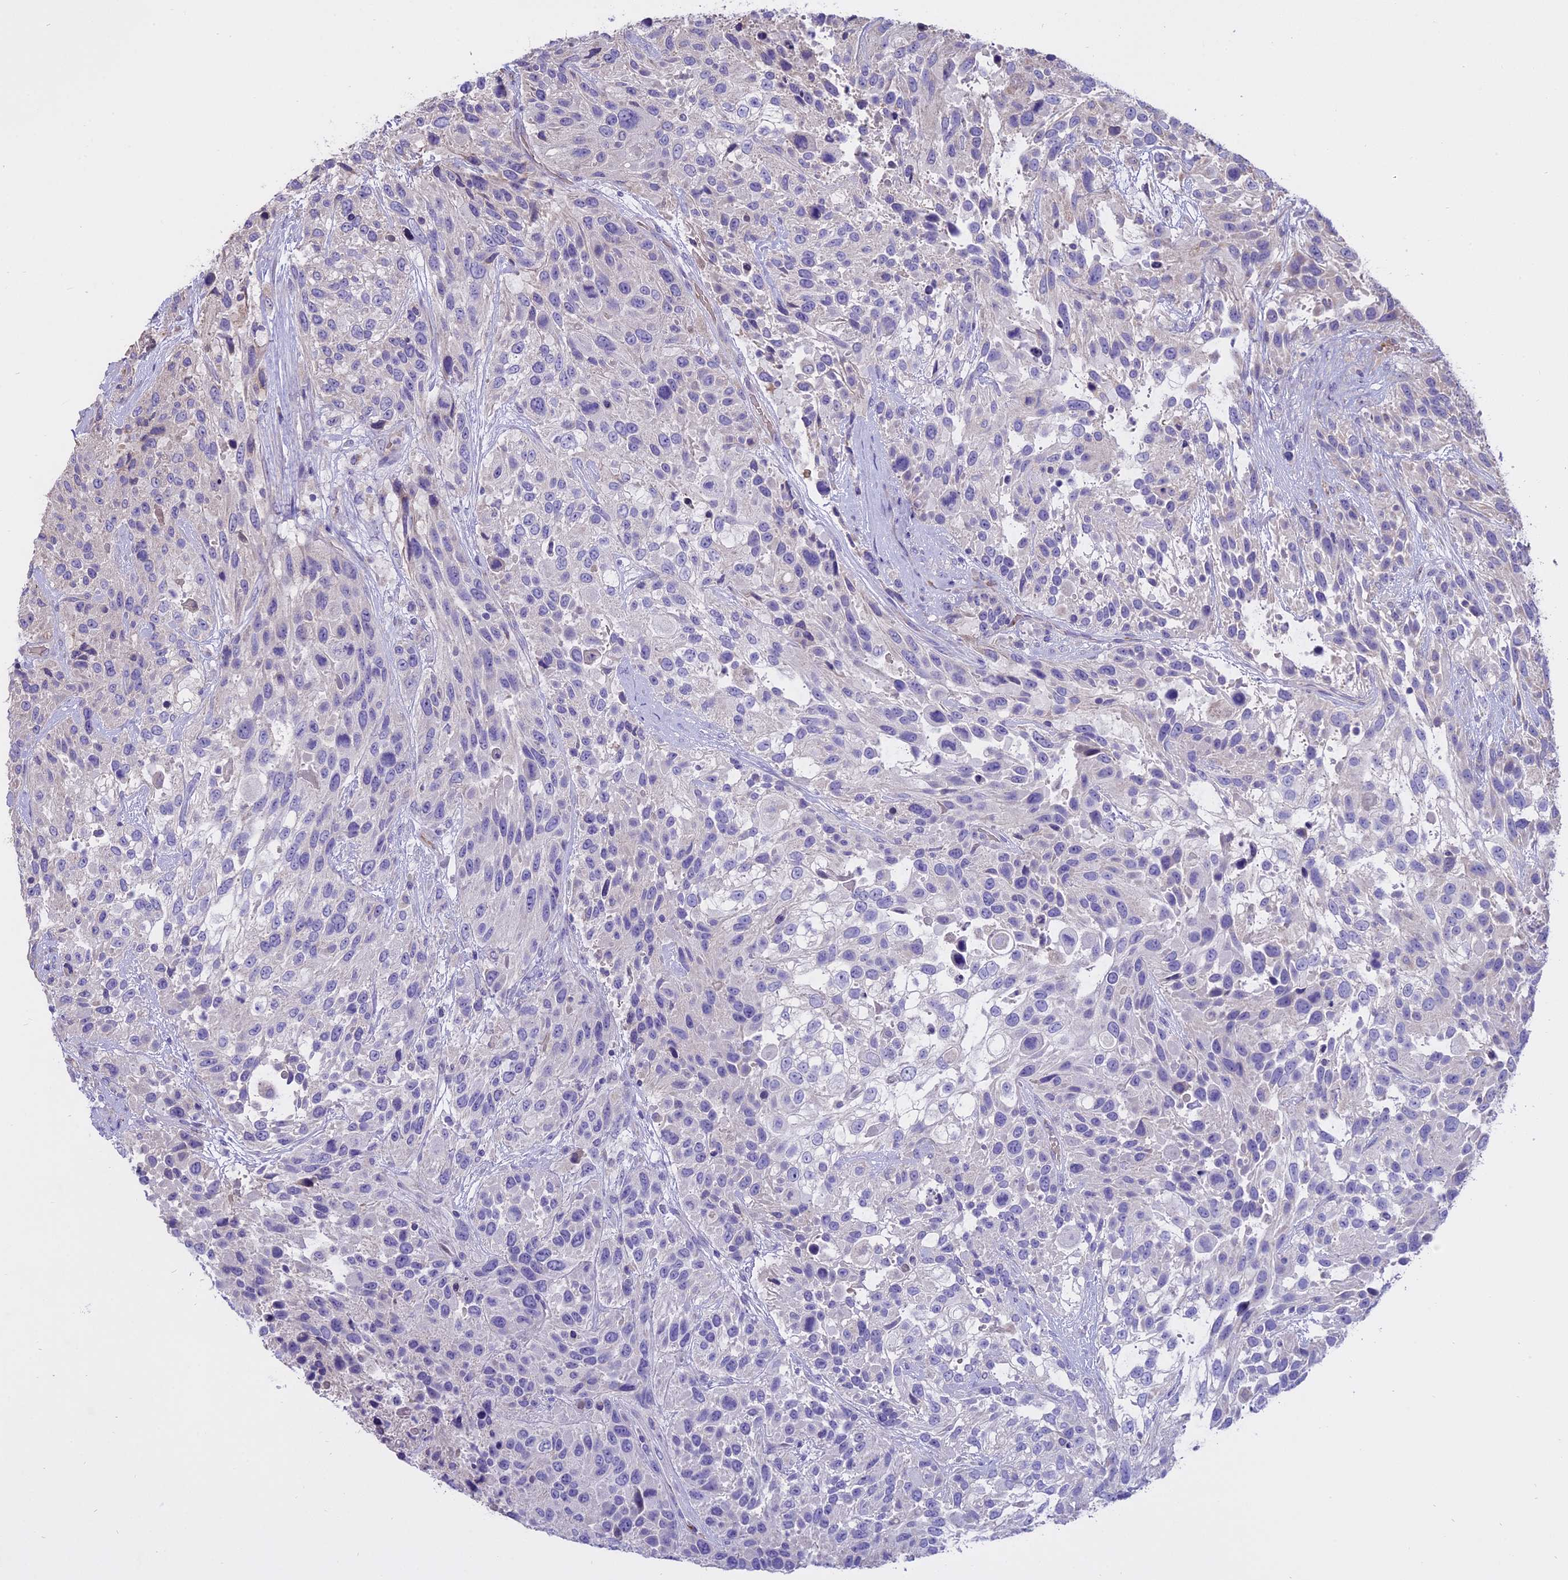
{"staining": {"intensity": "negative", "quantity": "none", "location": "none"}, "tissue": "urothelial cancer", "cell_type": "Tumor cells", "image_type": "cancer", "snomed": [{"axis": "morphology", "description": "Urothelial carcinoma, High grade"}, {"axis": "topography", "description": "Urinary bladder"}], "caption": "Immunohistochemistry (IHC) image of neoplastic tissue: urothelial cancer stained with DAB reveals no significant protein staining in tumor cells.", "gene": "WFDC2", "patient": {"sex": "female", "age": 70}}